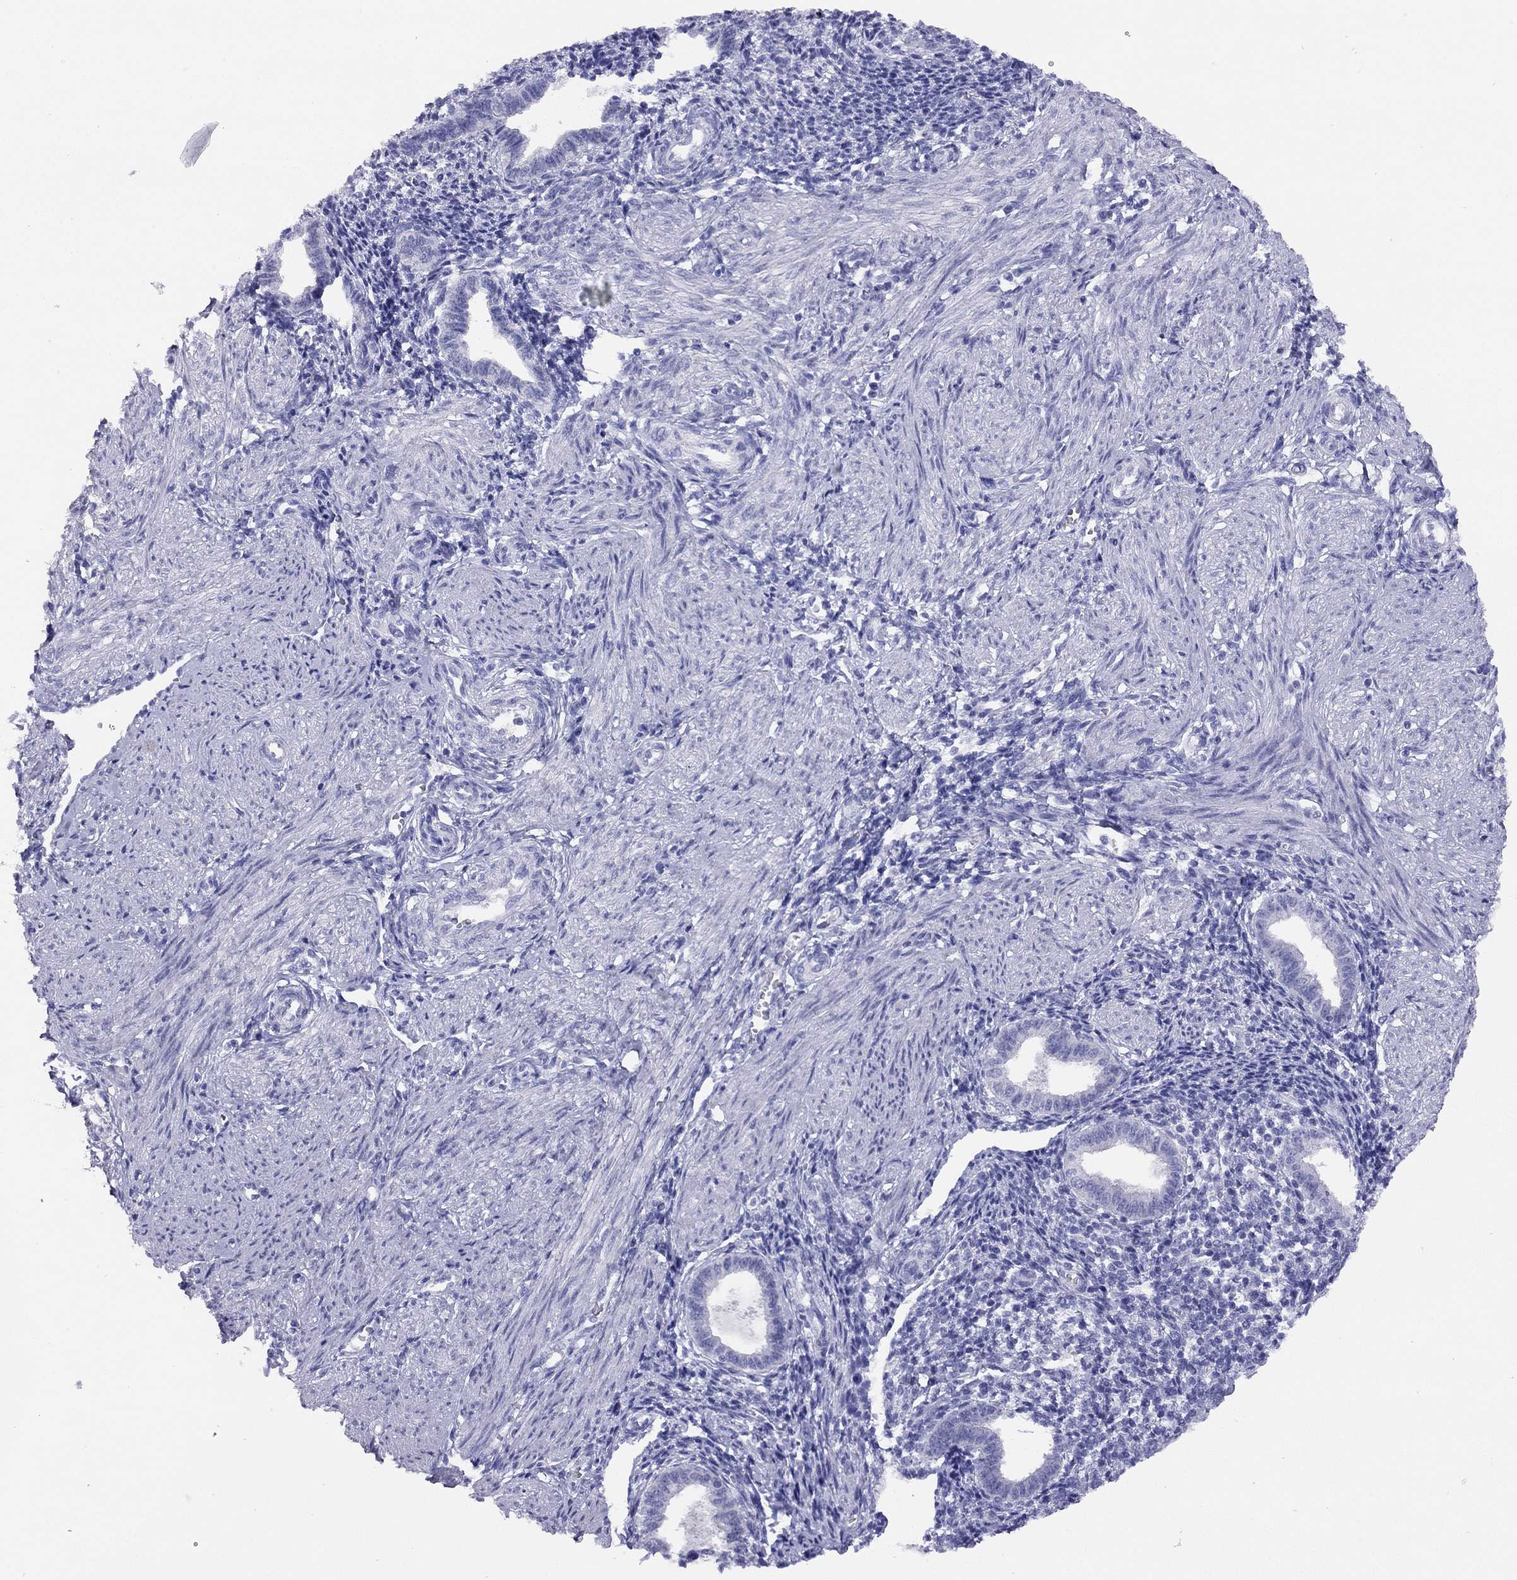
{"staining": {"intensity": "negative", "quantity": "none", "location": "none"}, "tissue": "endometrium", "cell_type": "Cells in endometrial stroma", "image_type": "normal", "snomed": [{"axis": "morphology", "description": "Normal tissue, NOS"}, {"axis": "topography", "description": "Endometrium"}], "caption": "Immunohistochemical staining of benign human endometrium shows no significant expression in cells in endometrial stroma.", "gene": "LRIT2", "patient": {"sex": "female", "age": 37}}